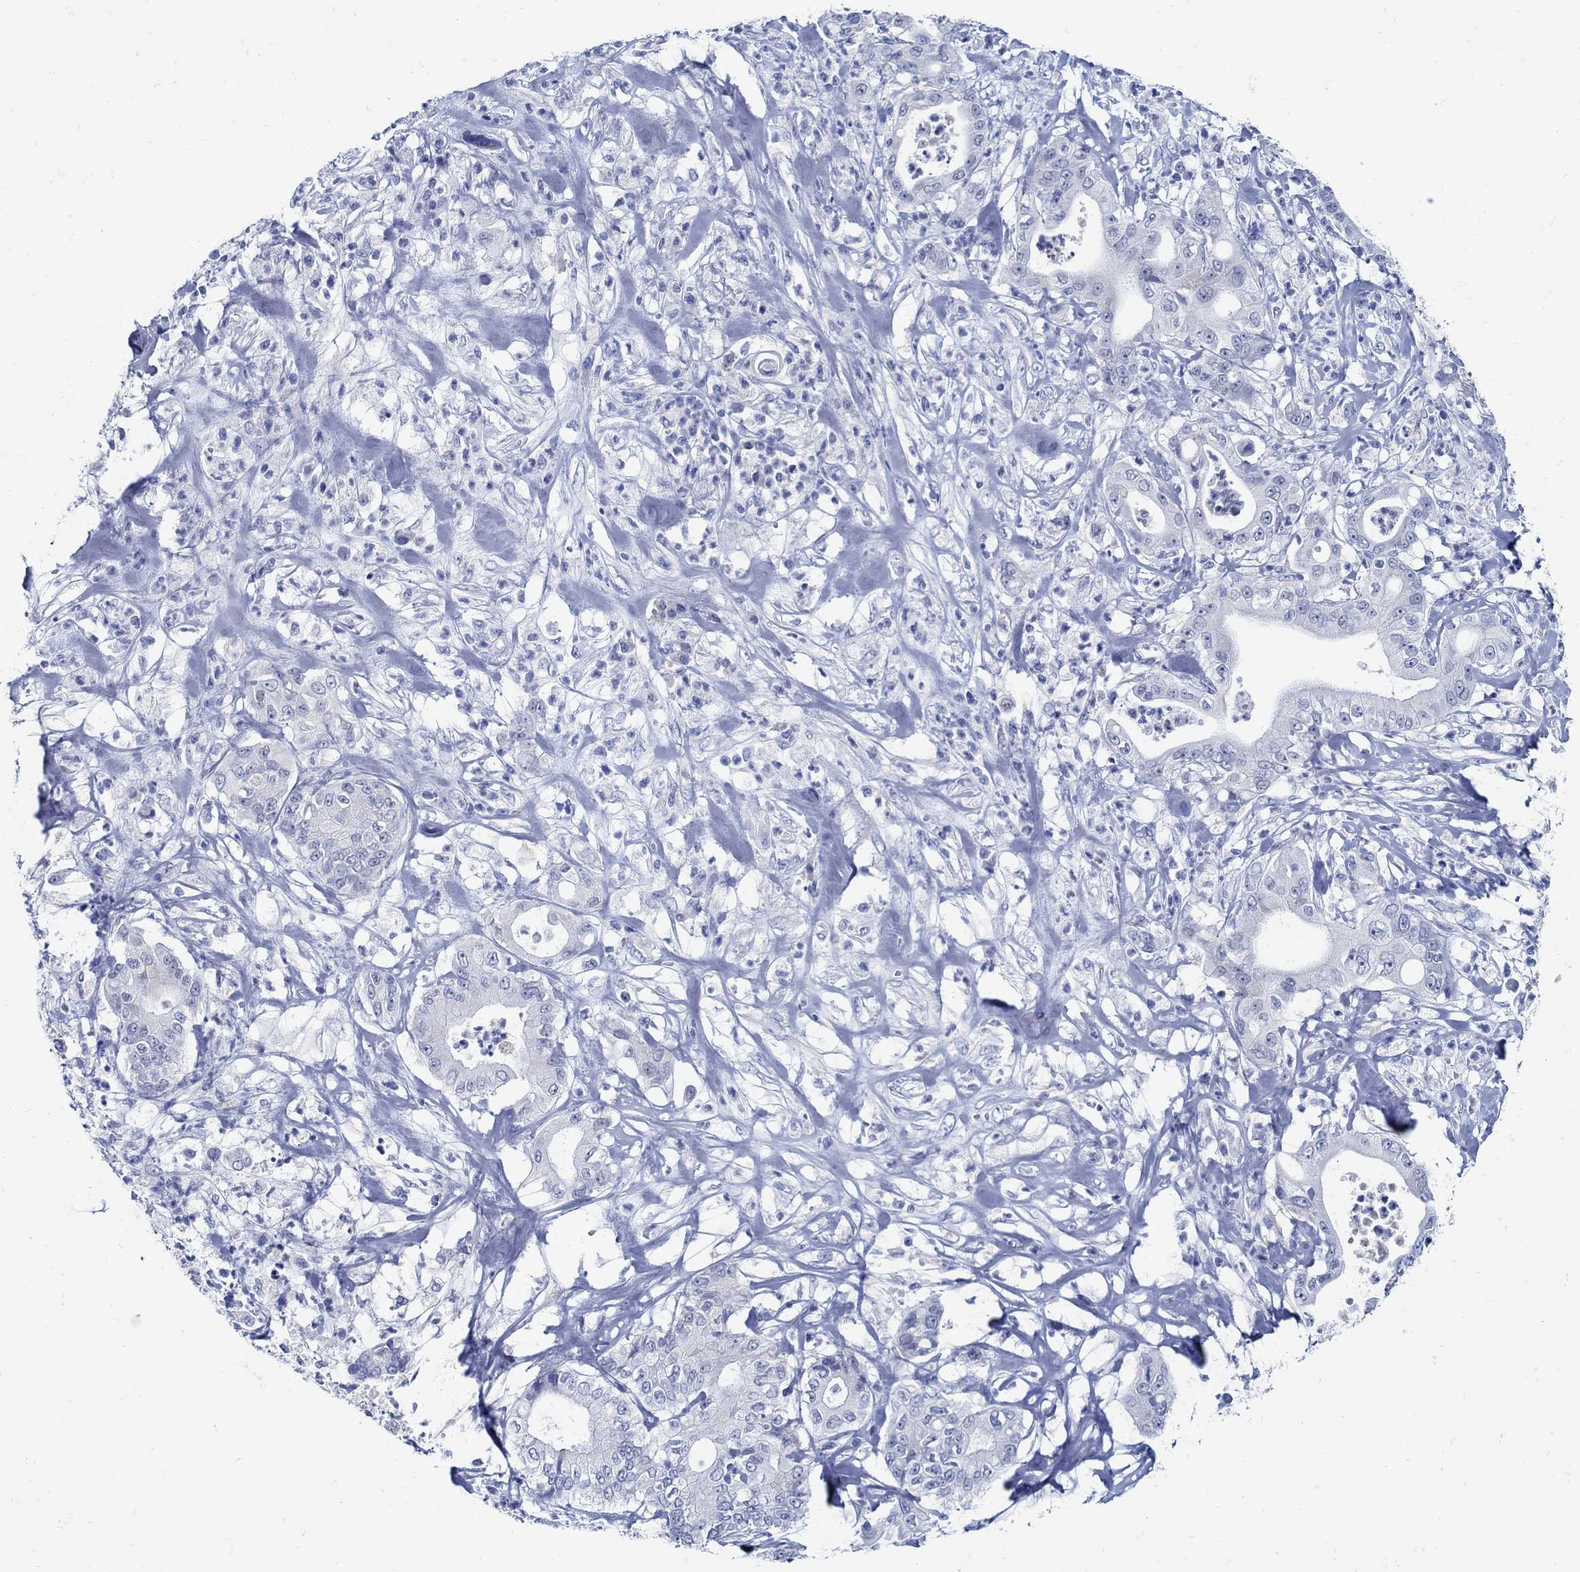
{"staining": {"intensity": "negative", "quantity": "none", "location": "none"}, "tissue": "pancreatic cancer", "cell_type": "Tumor cells", "image_type": "cancer", "snomed": [{"axis": "morphology", "description": "Adenocarcinoma, NOS"}, {"axis": "topography", "description": "Pancreas"}], "caption": "Tumor cells show no significant staining in pancreatic cancer (adenocarcinoma). (DAB immunohistochemistry visualized using brightfield microscopy, high magnification).", "gene": "PAX9", "patient": {"sex": "male", "age": 71}}